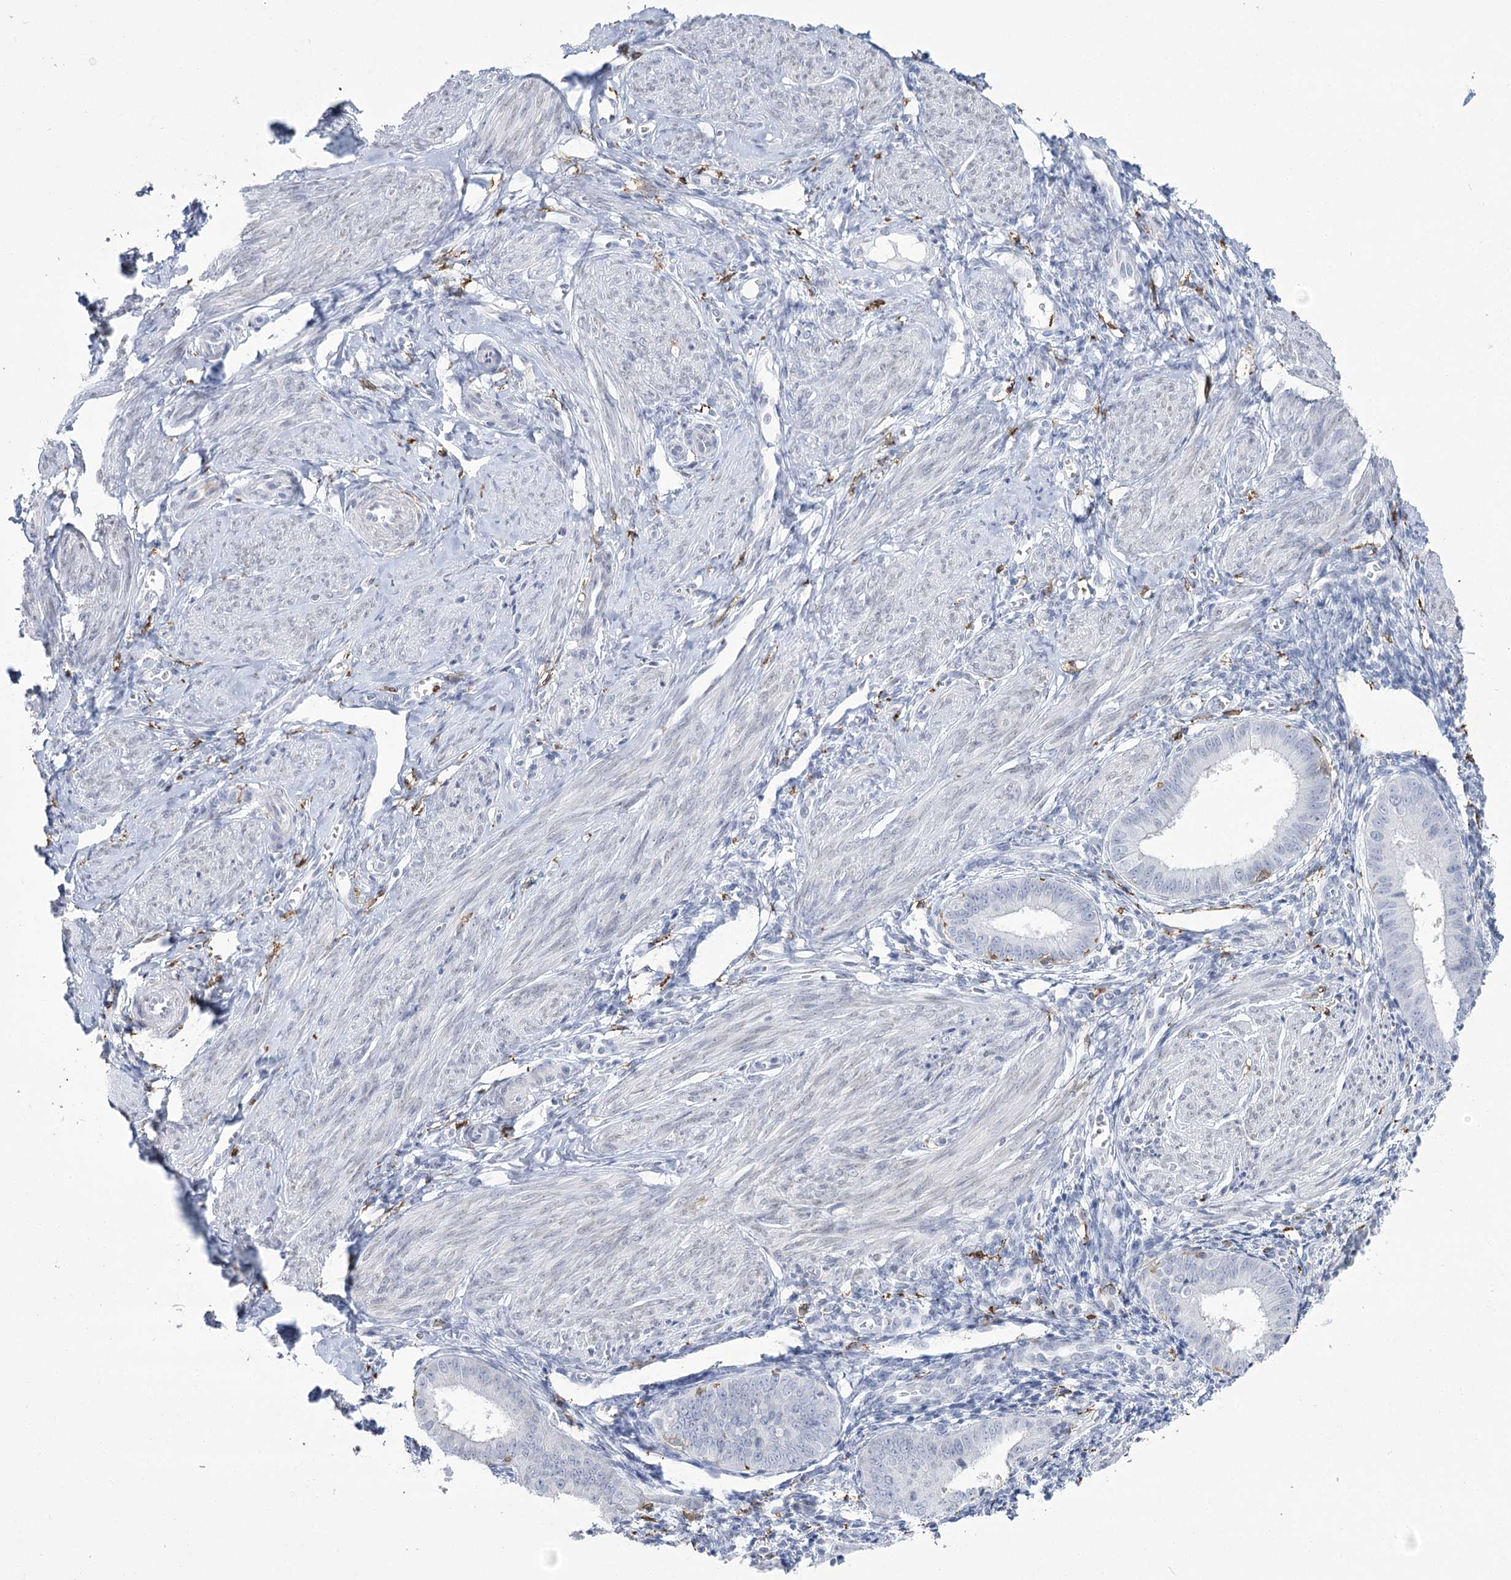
{"staining": {"intensity": "negative", "quantity": "none", "location": "none"}, "tissue": "endometrium", "cell_type": "Cells in endometrial stroma", "image_type": "normal", "snomed": [{"axis": "morphology", "description": "Normal tissue, NOS"}, {"axis": "topography", "description": "Uterus"}, {"axis": "topography", "description": "Endometrium"}], "caption": "IHC of unremarkable endometrium shows no positivity in cells in endometrial stroma.", "gene": "C11orf1", "patient": {"sex": "female", "age": 48}}